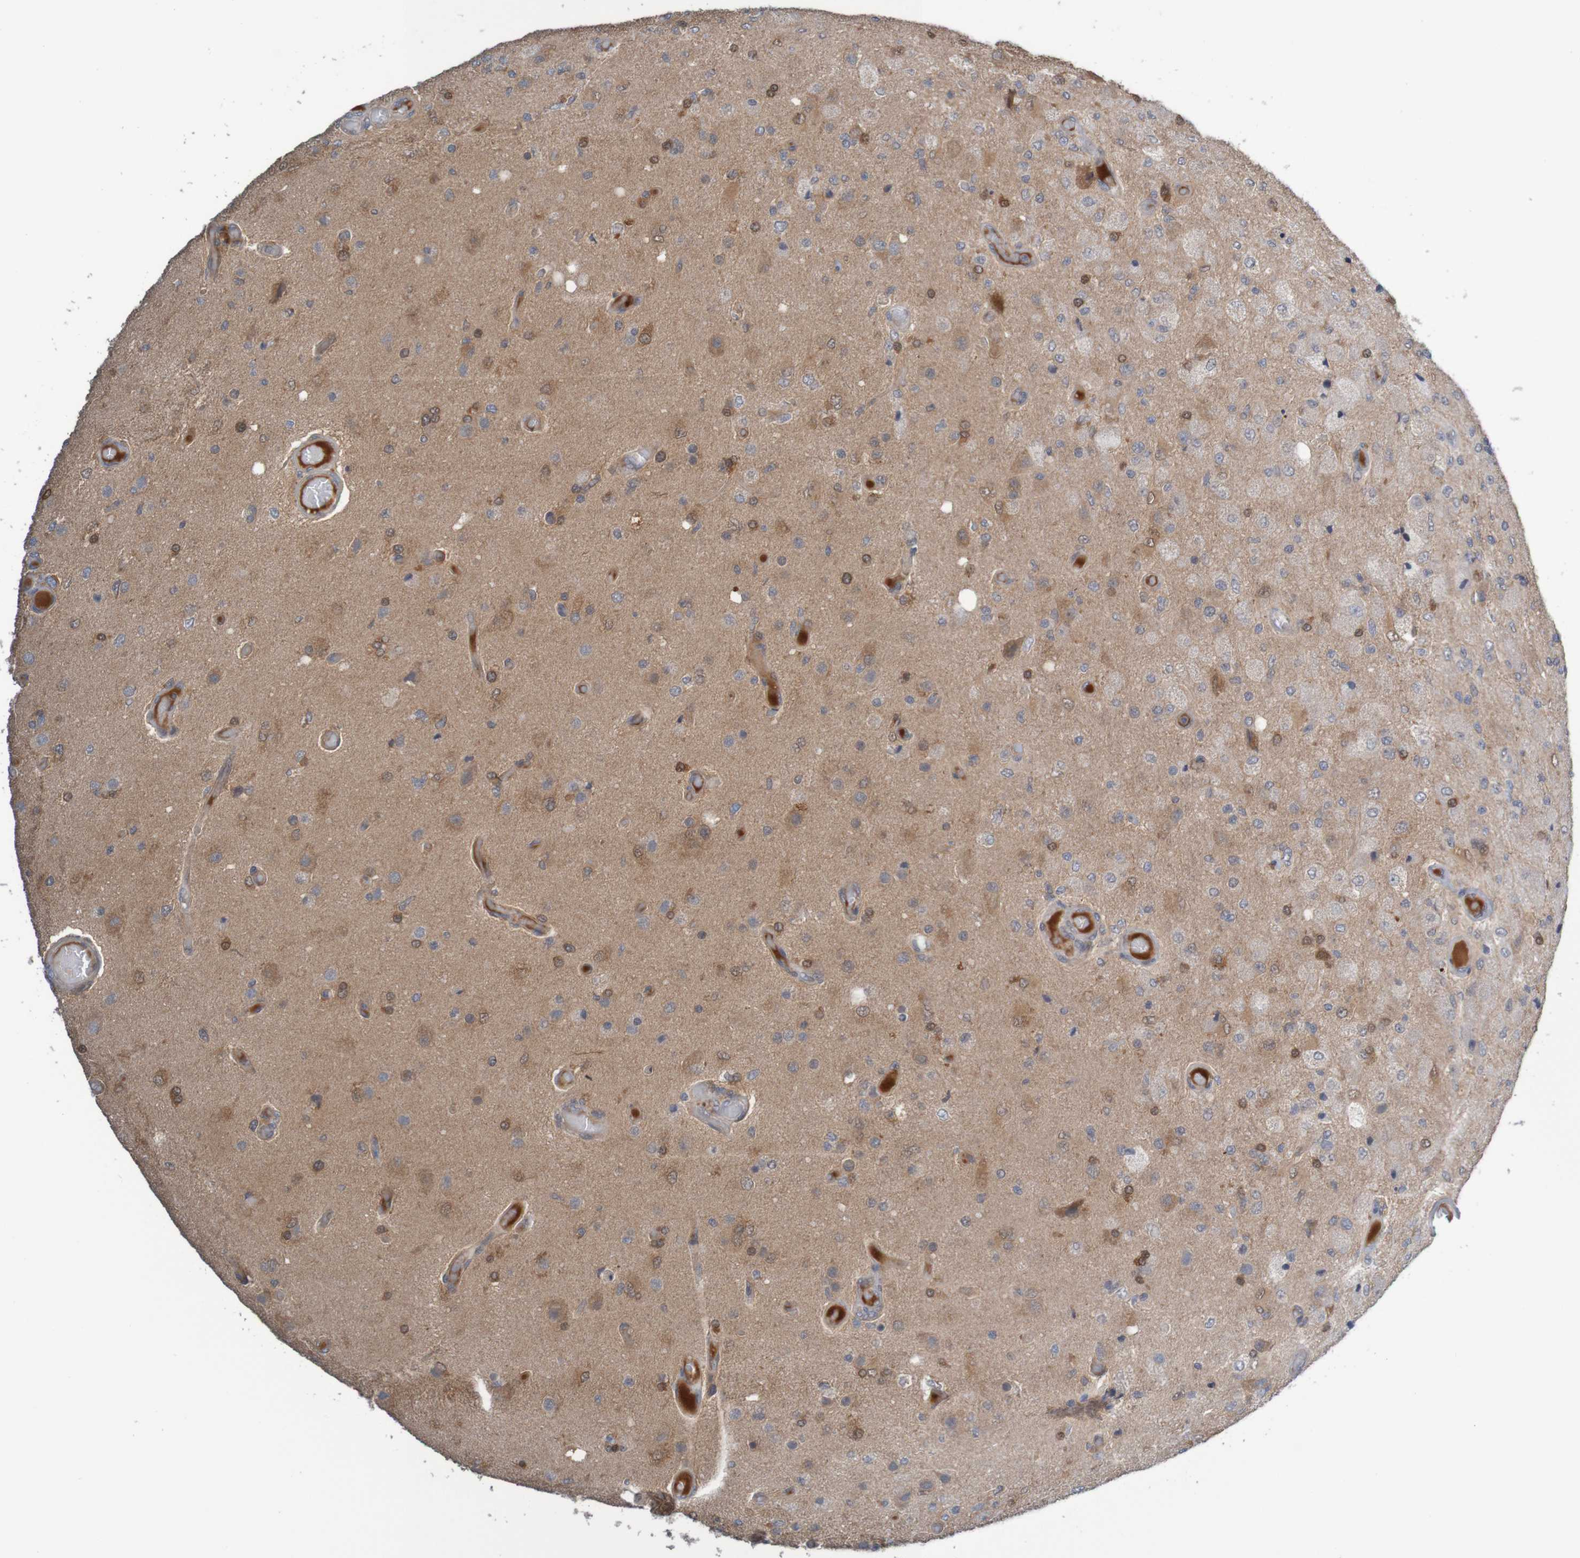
{"staining": {"intensity": "weak", "quantity": "25%-75%", "location": "cytoplasmic/membranous"}, "tissue": "glioma", "cell_type": "Tumor cells", "image_type": "cancer", "snomed": [{"axis": "morphology", "description": "Normal tissue, NOS"}, {"axis": "morphology", "description": "Glioma, malignant, High grade"}, {"axis": "topography", "description": "Cerebral cortex"}], "caption": "High-magnification brightfield microscopy of malignant glioma (high-grade) stained with DAB (brown) and counterstained with hematoxylin (blue). tumor cells exhibit weak cytoplasmic/membranous positivity is appreciated in about25%-75% of cells. (DAB (3,3'-diaminobenzidine) IHC, brown staining for protein, blue staining for nuclei).", "gene": "ANKK1", "patient": {"sex": "male", "age": 77}}